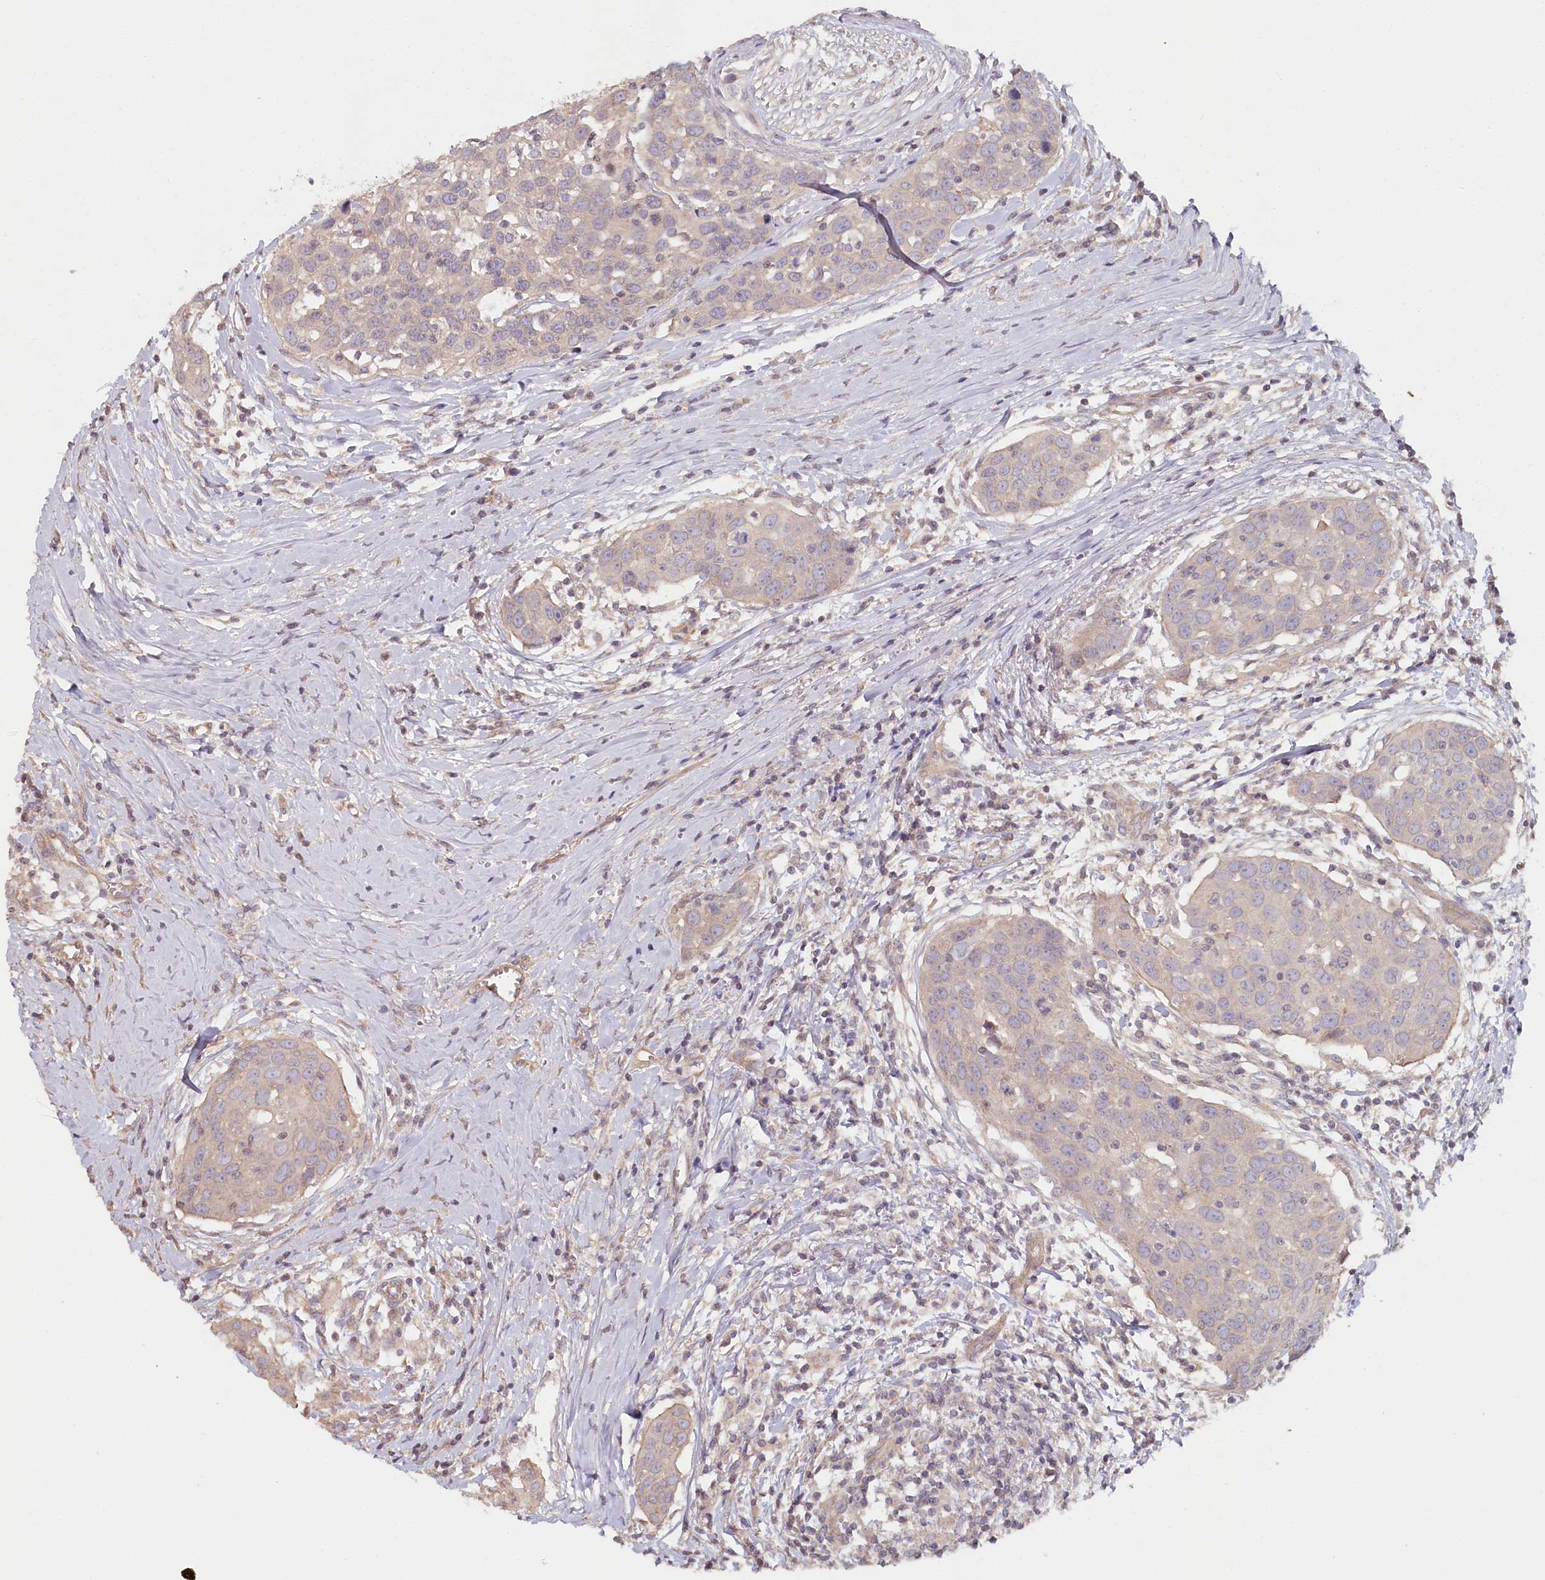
{"staining": {"intensity": "weak", "quantity": "<25%", "location": "cytoplasmic/membranous"}, "tissue": "head and neck cancer", "cell_type": "Tumor cells", "image_type": "cancer", "snomed": [{"axis": "morphology", "description": "Squamous cell carcinoma, NOS"}, {"axis": "topography", "description": "Oral tissue"}, {"axis": "topography", "description": "Head-Neck"}], "caption": "Immunohistochemistry (IHC) image of head and neck cancer (squamous cell carcinoma) stained for a protein (brown), which reveals no staining in tumor cells.", "gene": "TCHP", "patient": {"sex": "female", "age": 50}}